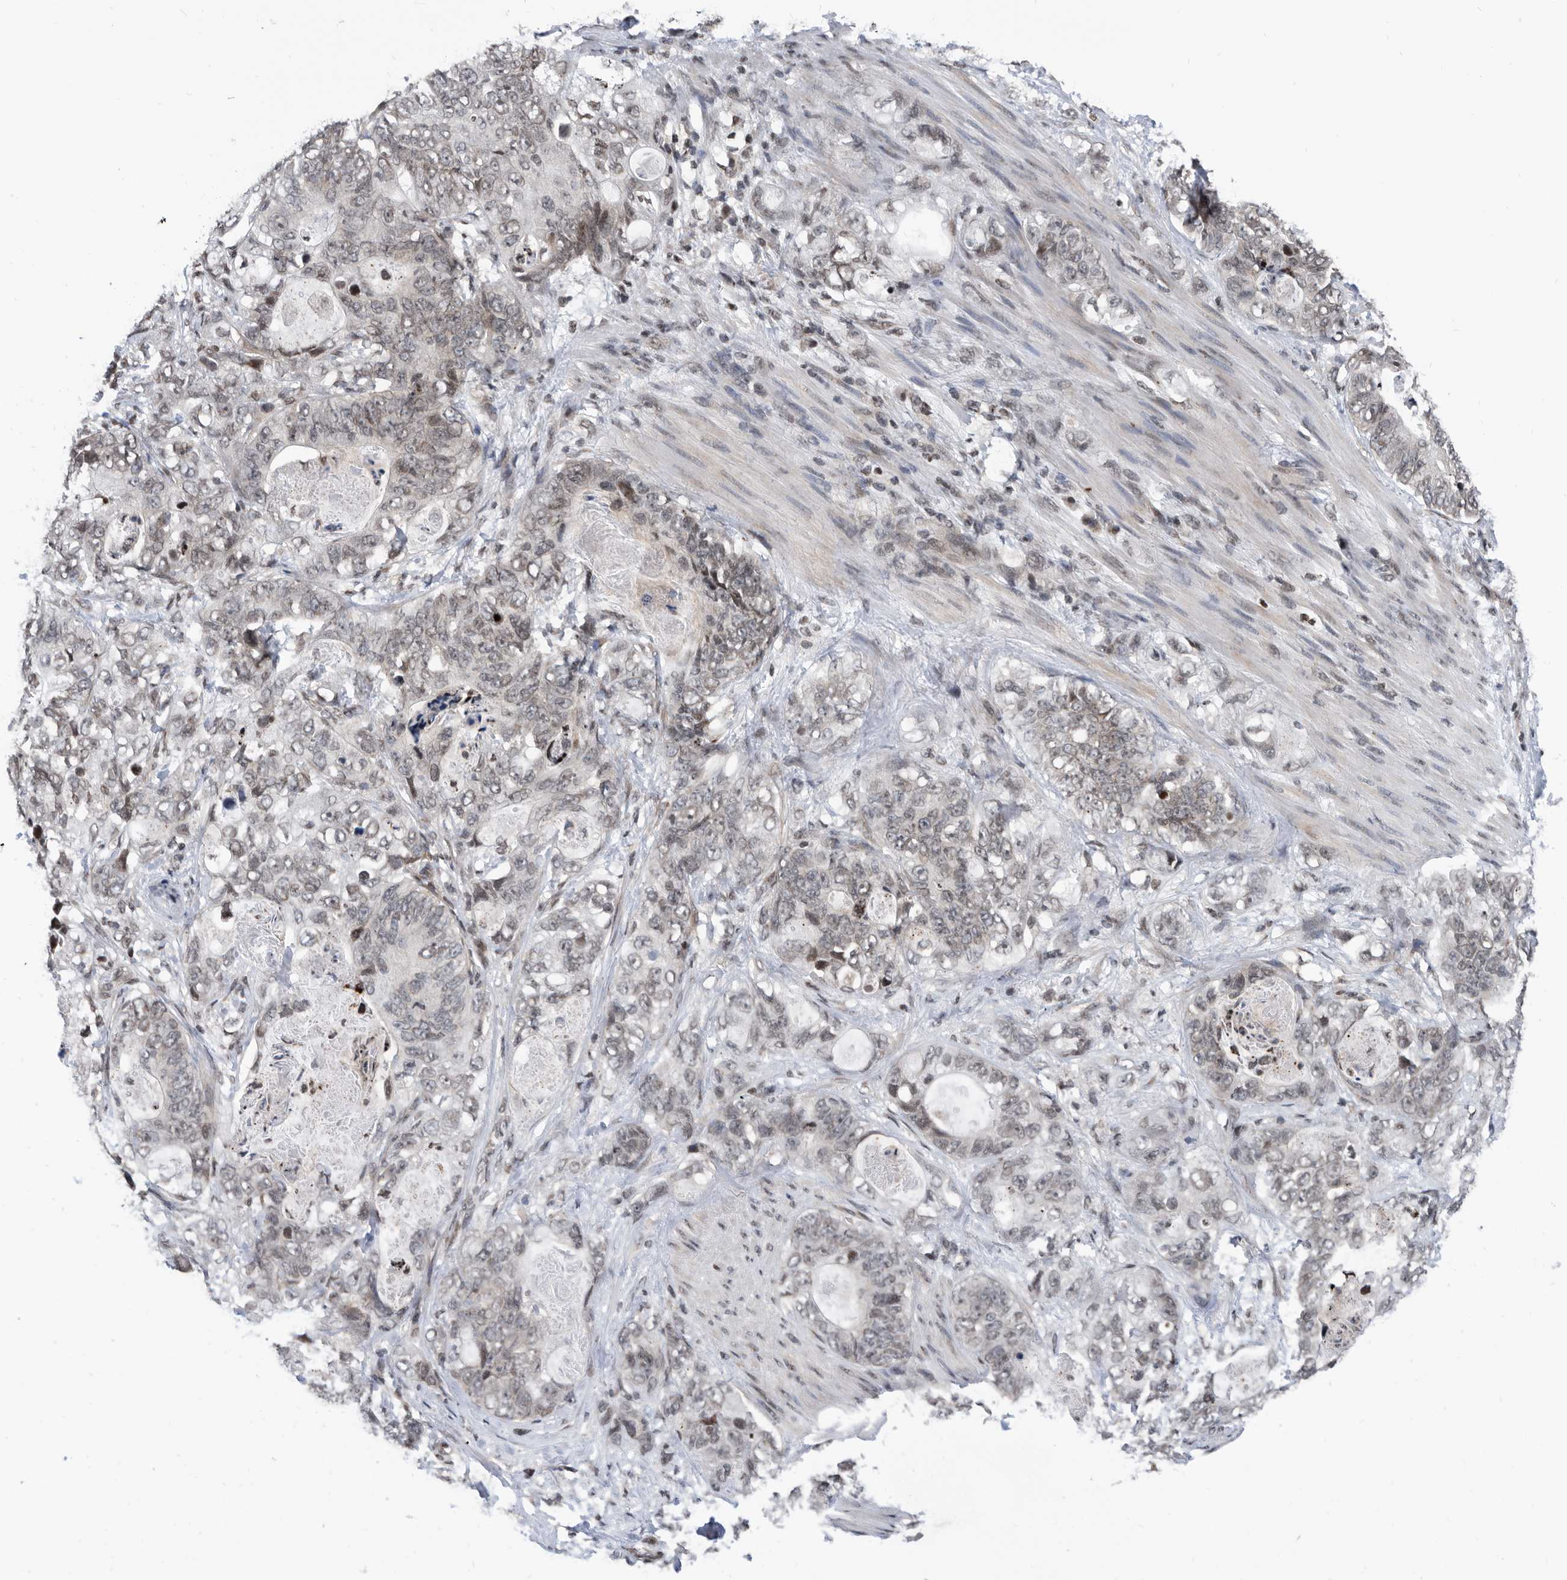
{"staining": {"intensity": "moderate", "quantity": "<25%", "location": "nuclear"}, "tissue": "stomach cancer", "cell_type": "Tumor cells", "image_type": "cancer", "snomed": [{"axis": "morphology", "description": "Normal tissue, NOS"}, {"axis": "morphology", "description": "Adenocarcinoma, NOS"}, {"axis": "topography", "description": "Stomach"}], "caption": "Adenocarcinoma (stomach) was stained to show a protein in brown. There is low levels of moderate nuclear expression in about <25% of tumor cells.", "gene": "SNRNP48", "patient": {"sex": "female", "age": 89}}